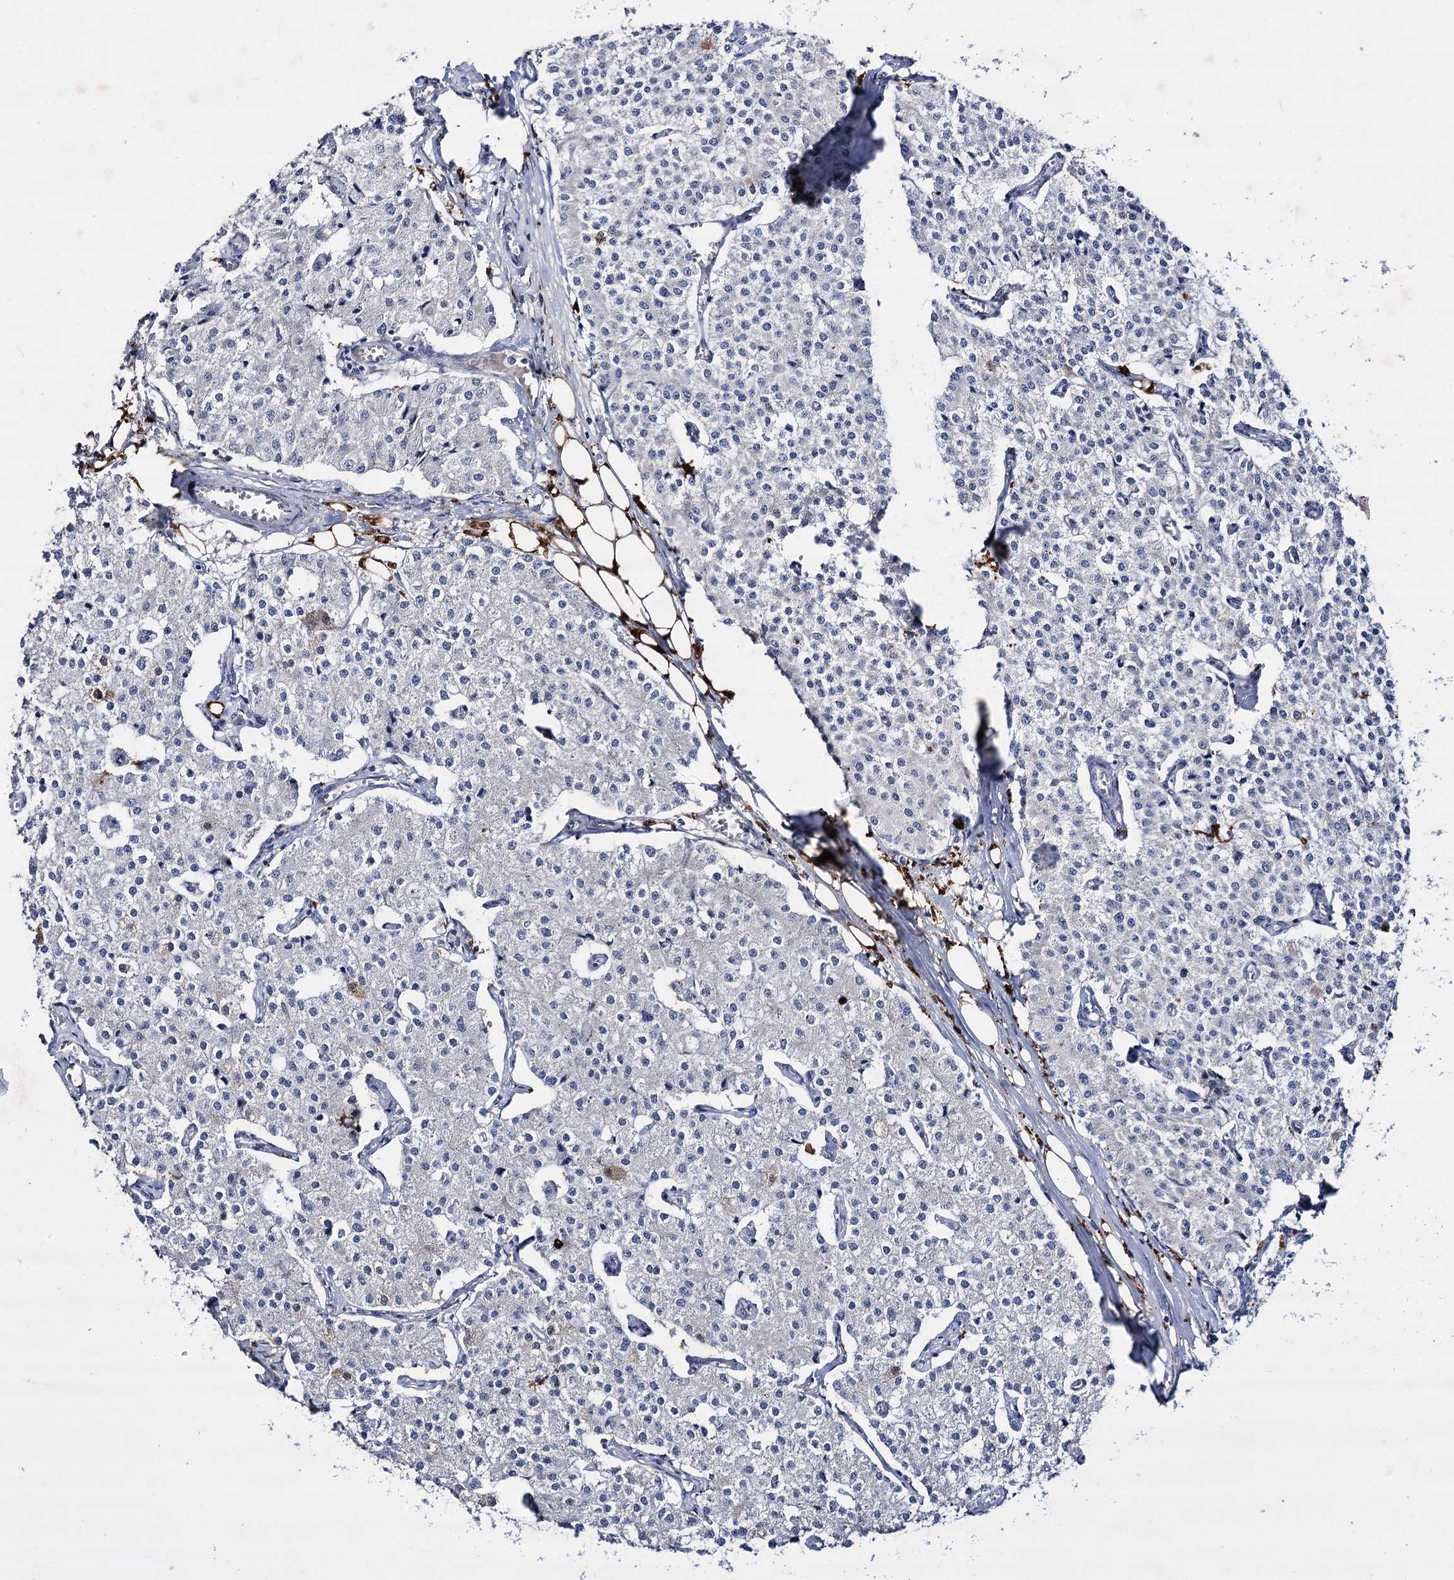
{"staining": {"intensity": "negative", "quantity": "none", "location": "none"}, "tissue": "carcinoid", "cell_type": "Tumor cells", "image_type": "cancer", "snomed": [{"axis": "morphology", "description": "Carcinoid, malignant, NOS"}, {"axis": "topography", "description": "Colon"}], "caption": "IHC micrograph of neoplastic tissue: malignant carcinoid stained with DAB displays no significant protein staining in tumor cells.", "gene": "LYZL4", "patient": {"sex": "female", "age": 52}}